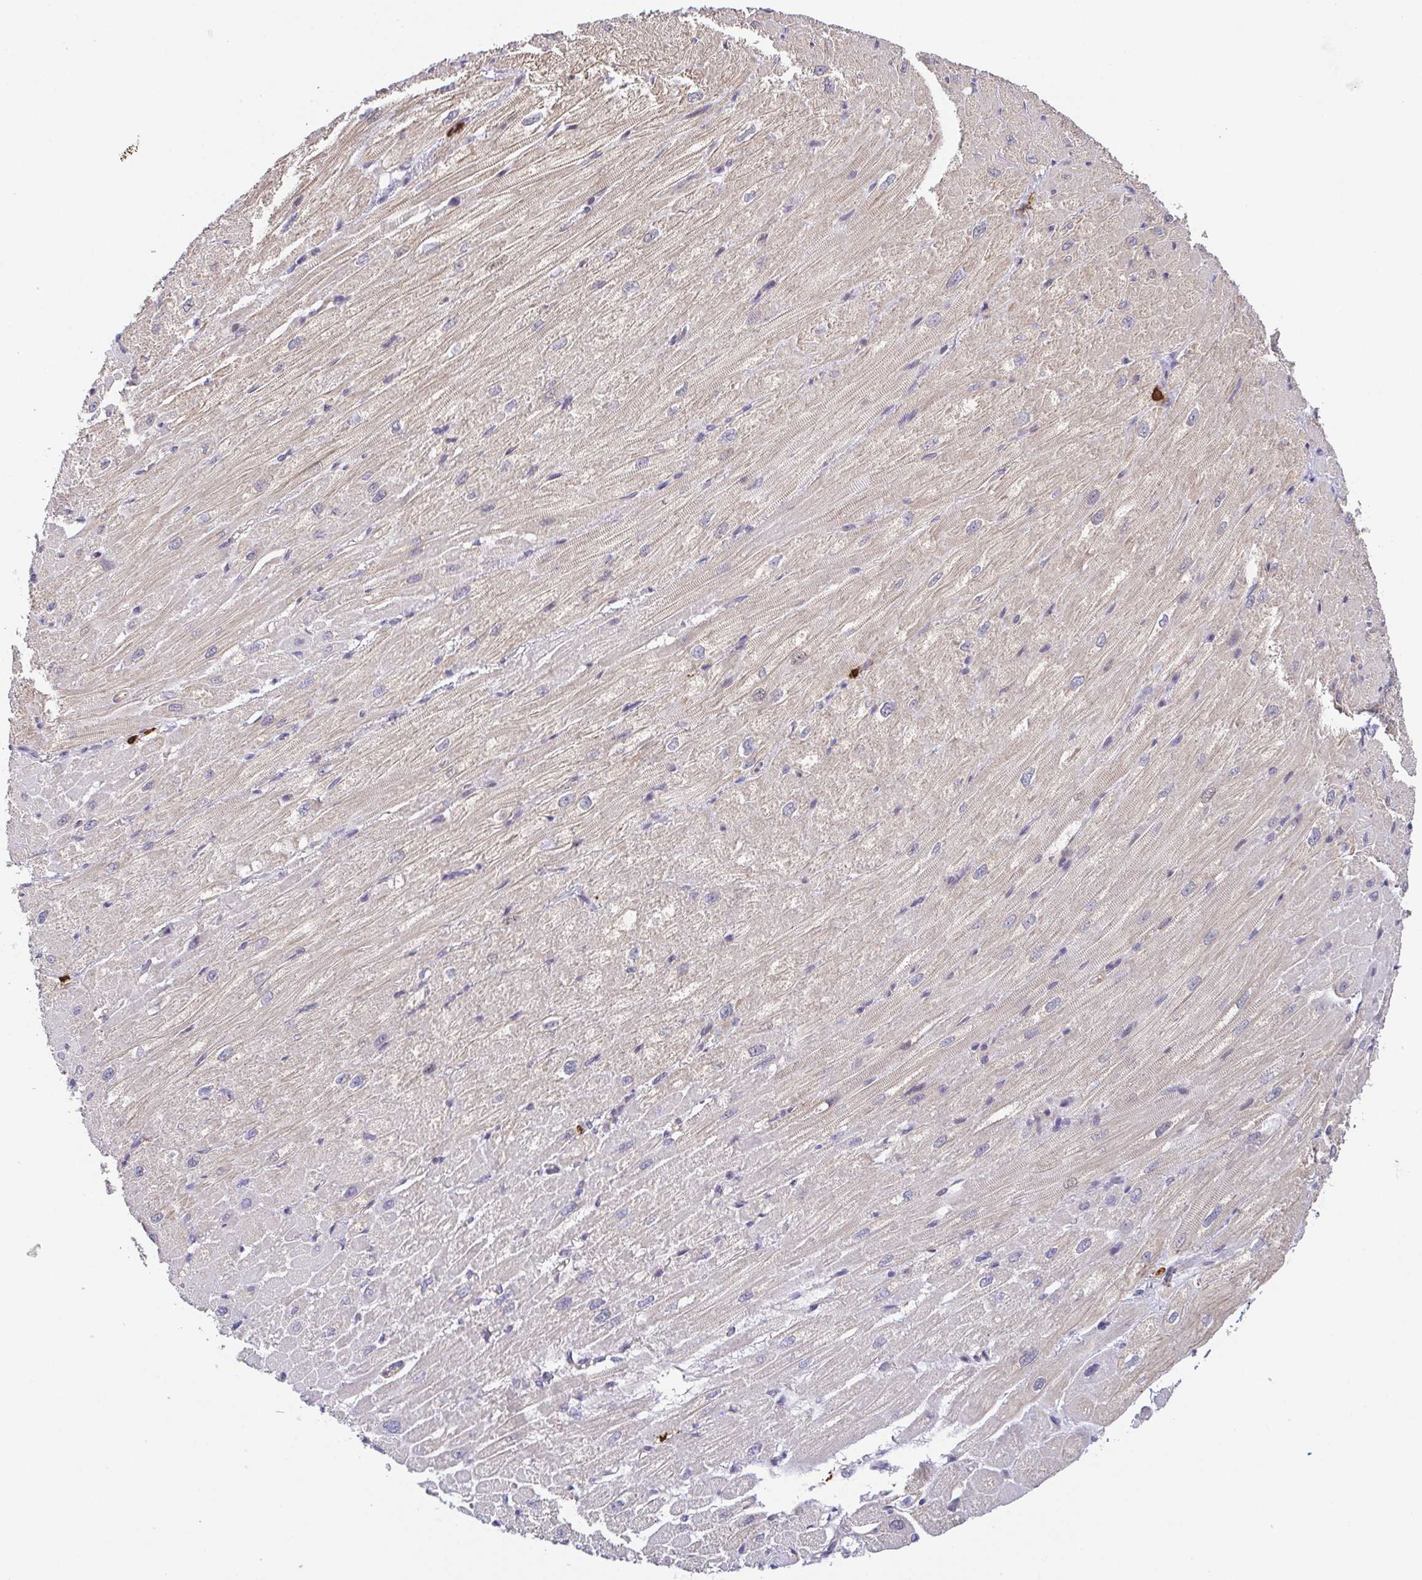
{"staining": {"intensity": "weak", "quantity": "25%-75%", "location": "cytoplasmic/membranous"}, "tissue": "heart muscle", "cell_type": "Cardiomyocytes", "image_type": "normal", "snomed": [{"axis": "morphology", "description": "Normal tissue, NOS"}, {"axis": "topography", "description": "Heart"}], "caption": "Immunohistochemistry (IHC) (DAB (3,3'-diaminobenzidine)) staining of unremarkable human heart muscle reveals weak cytoplasmic/membranous protein positivity in approximately 25%-75% of cardiomyocytes. Immunohistochemistry stains the protein in brown and the nuclei are stained blue.", "gene": "PREPL", "patient": {"sex": "male", "age": 62}}